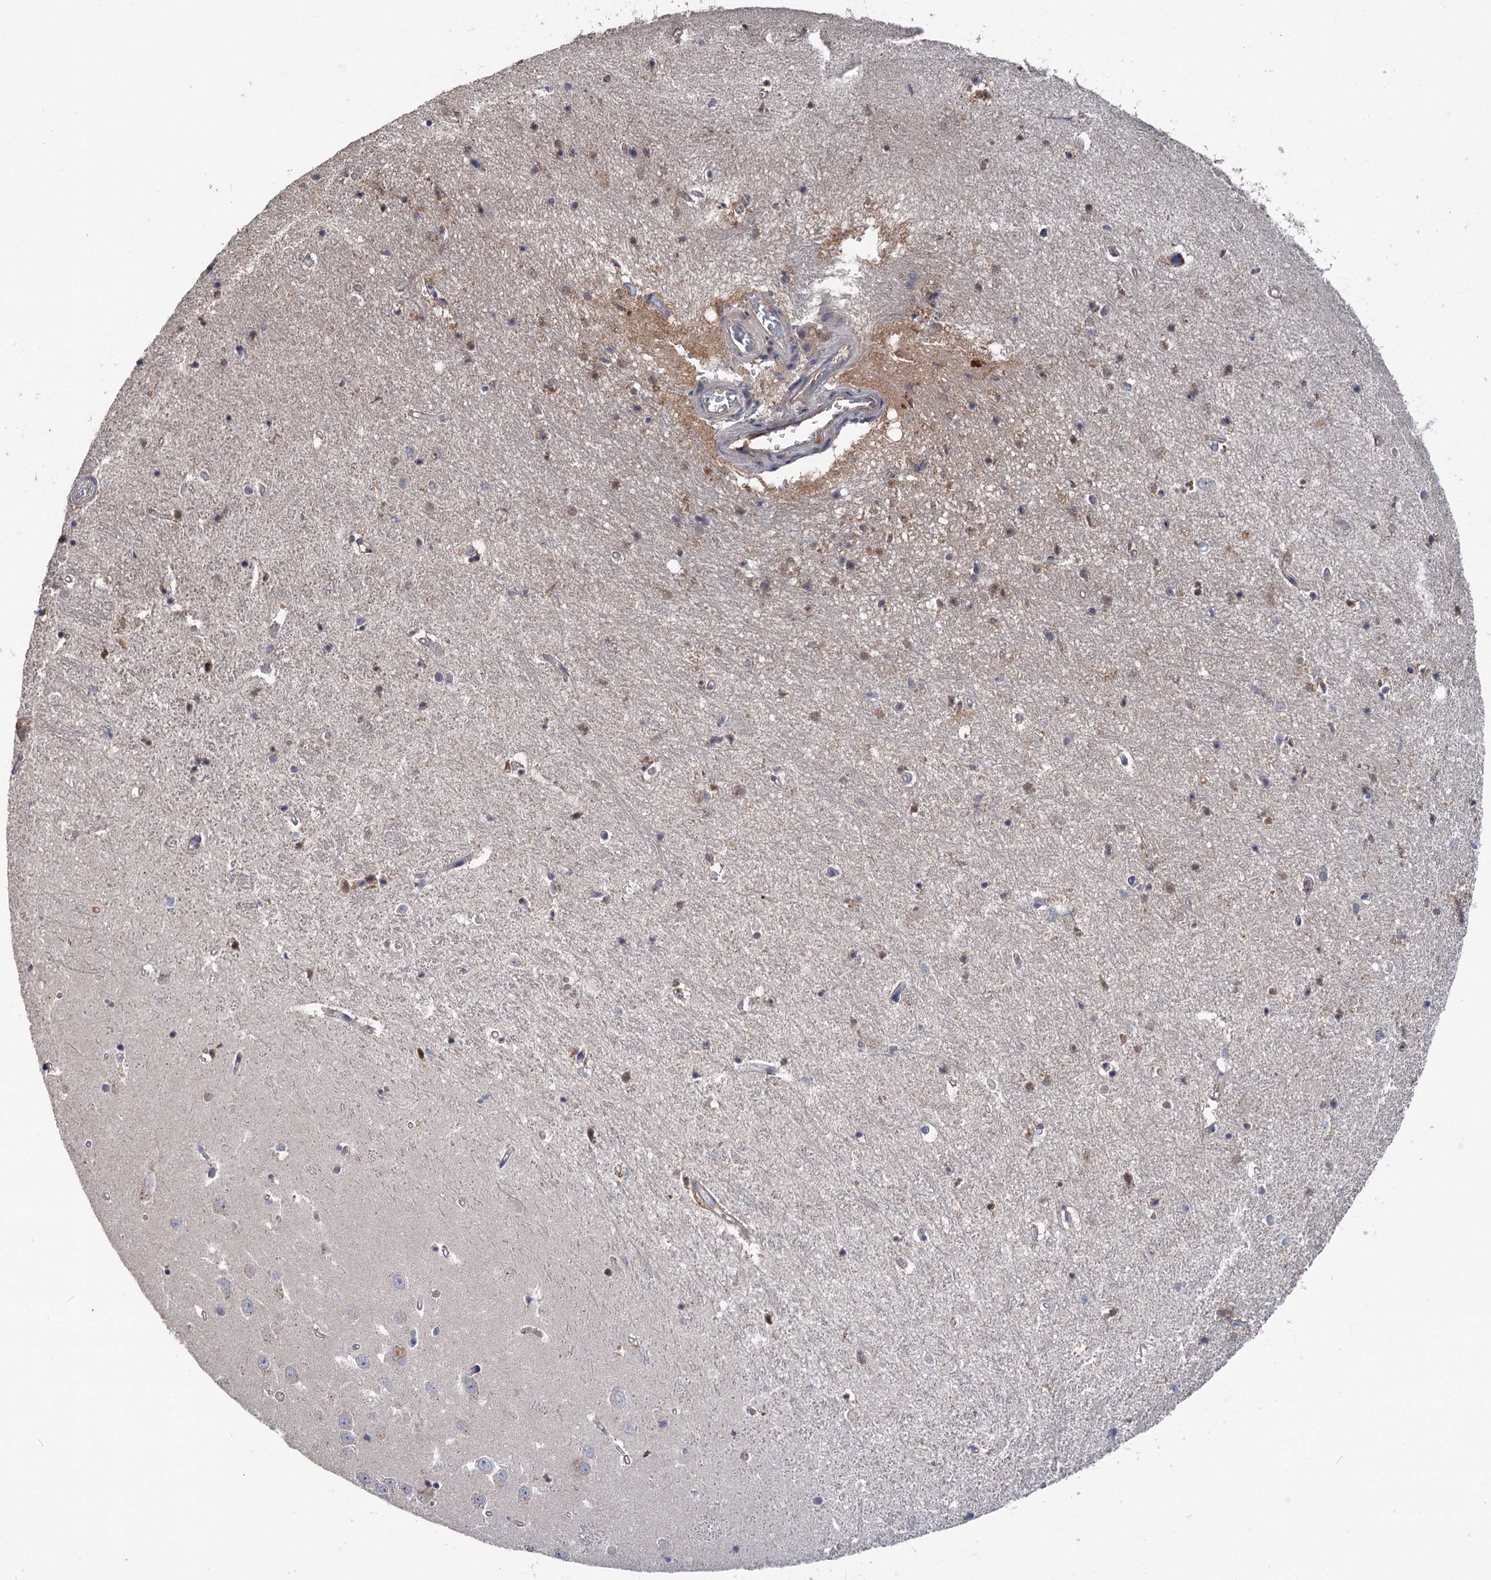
{"staining": {"intensity": "weak", "quantity": "<25%", "location": "cytoplasmic/membranous"}, "tissue": "hippocampus", "cell_type": "Glial cells", "image_type": "normal", "snomed": [{"axis": "morphology", "description": "Normal tissue, NOS"}, {"axis": "topography", "description": "Hippocampus"}], "caption": "Human hippocampus stained for a protein using IHC shows no staining in glial cells.", "gene": "NUDCD2", "patient": {"sex": "female", "age": 64}}